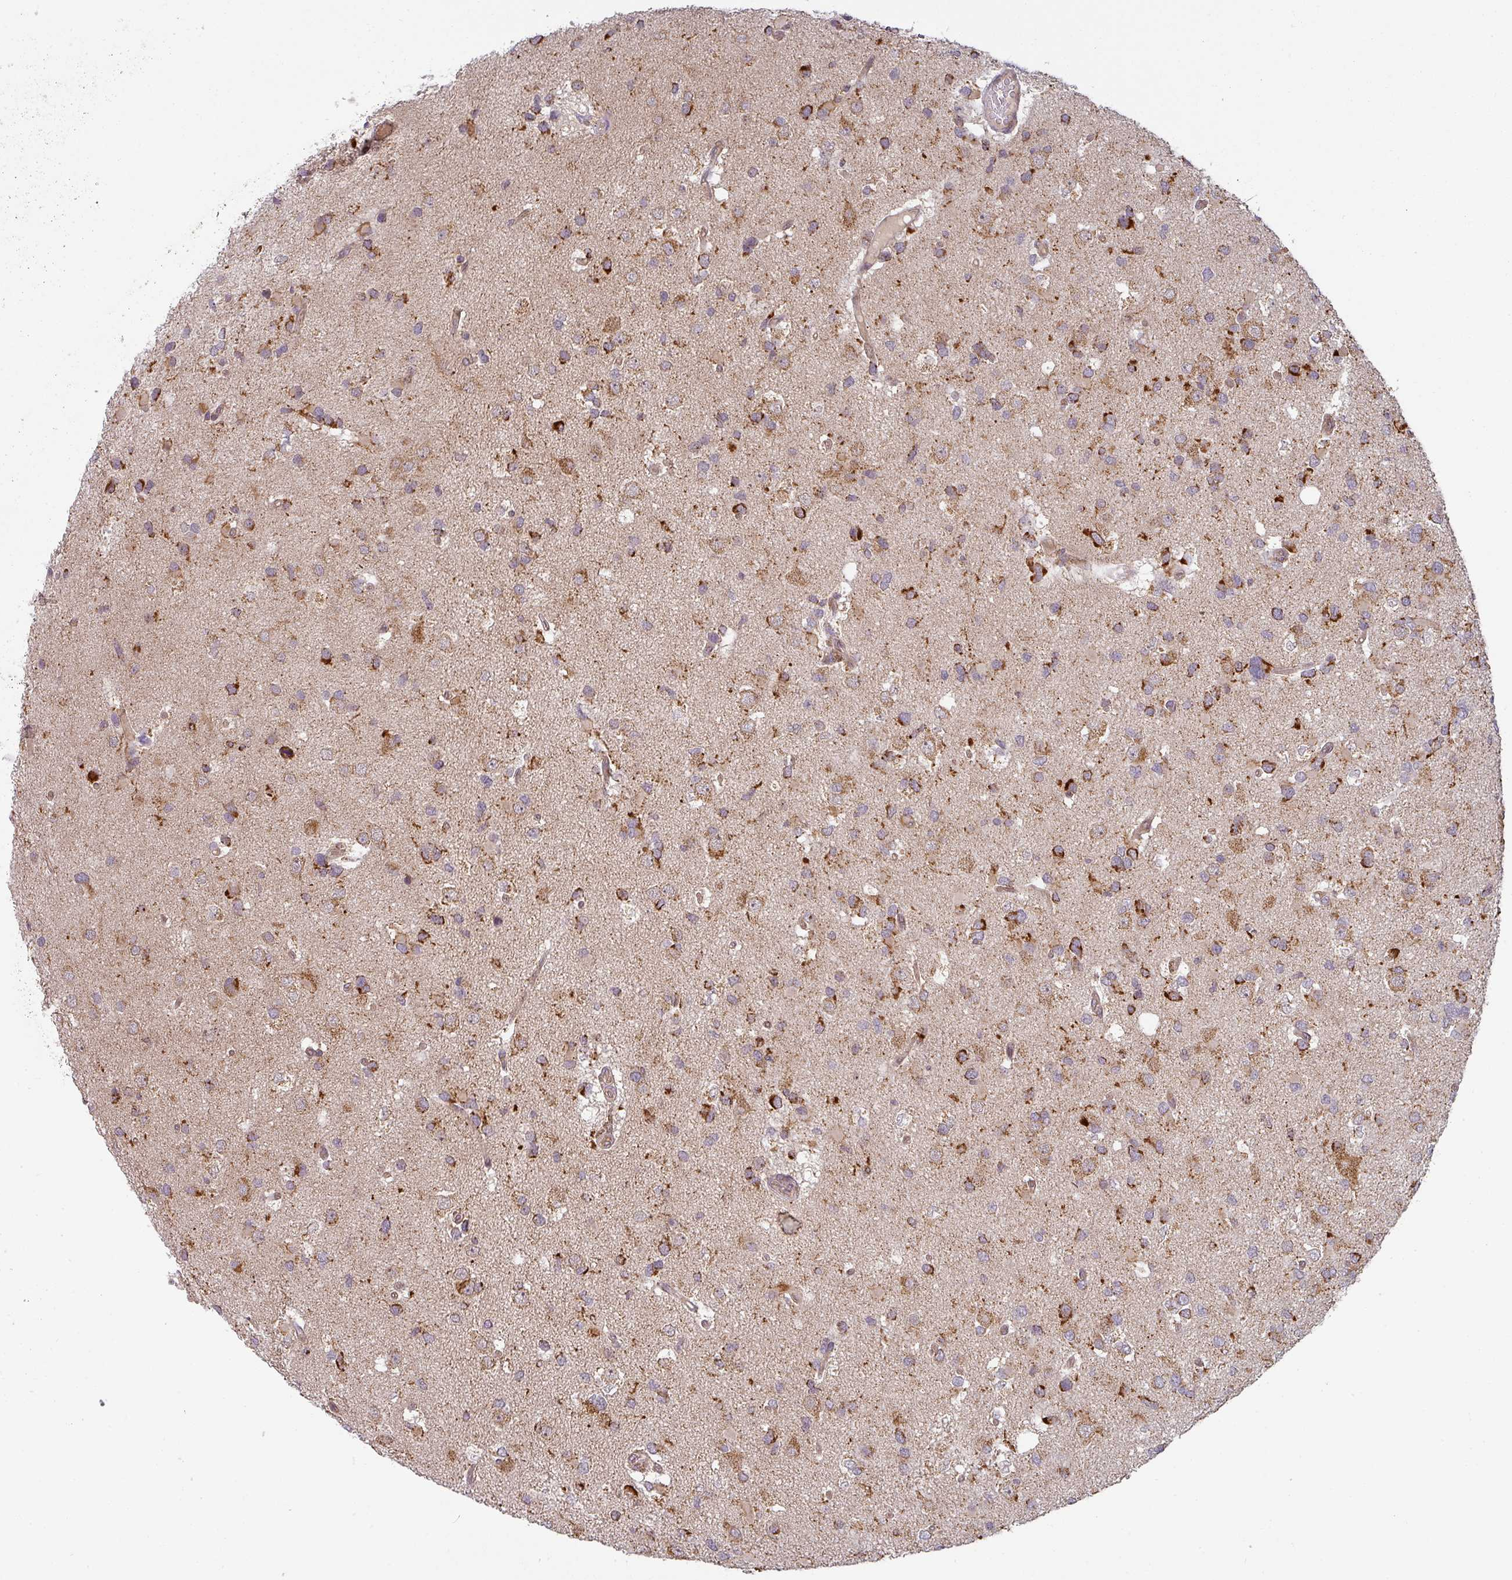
{"staining": {"intensity": "strong", "quantity": "<25%", "location": "cytoplasmic/membranous"}, "tissue": "glioma", "cell_type": "Tumor cells", "image_type": "cancer", "snomed": [{"axis": "morphology", "description": "Glioma, malignant, High grade"}, {"axis": "topography", "description": "Brain"}], "caption": "Tumor cells display medium levels of strong cytoplasmic/membranous staining in about <25% of cells in human malignant glioma (high-grade).", "gene": "MRPS16", "patient": {"sex": "male", "age": 53}}